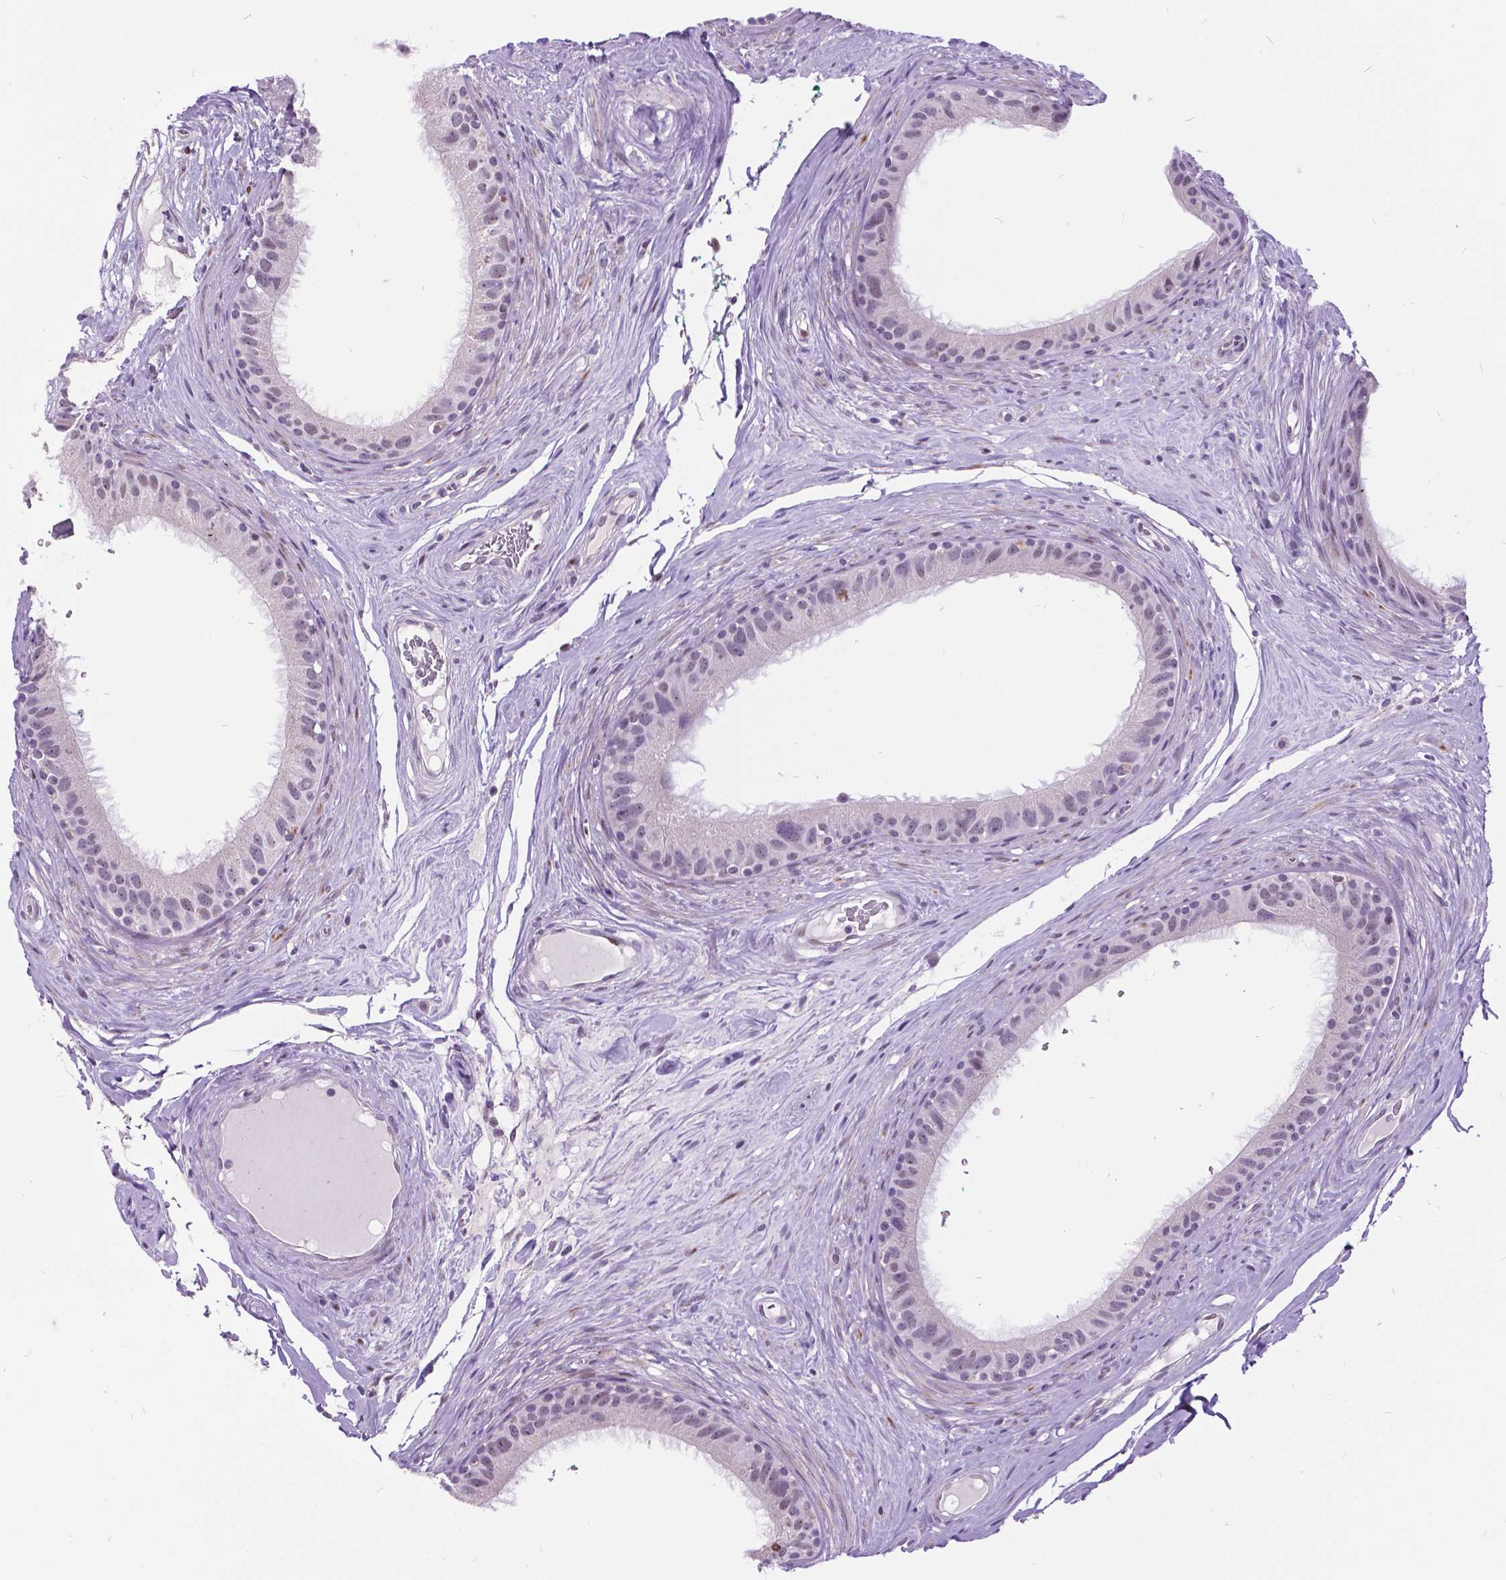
{"staining": {"intensity": "negative", "quantity": "none", "location": "none"}, "tissue": "epididymis", "cell_type": "Glandular cells", "image_type": "normal", "snomed": [{"axis": "morphology", "description": "Normal tissue, NOS"}, {"axis": "topography", "description": "Epididymis"}], "caption": "This is a histopathology image of immunohistochemistry staining of unremarkable epididymis, which shows no positivity in glandular cells. Brightfield microscopy of IHC stained with DAB (3,3'-diaminobenzidine) (brown) and hematoxylin (blue), captured at high magnification.", "gene": "DPF3", "patient": {"sex": "male", "age": 59}}